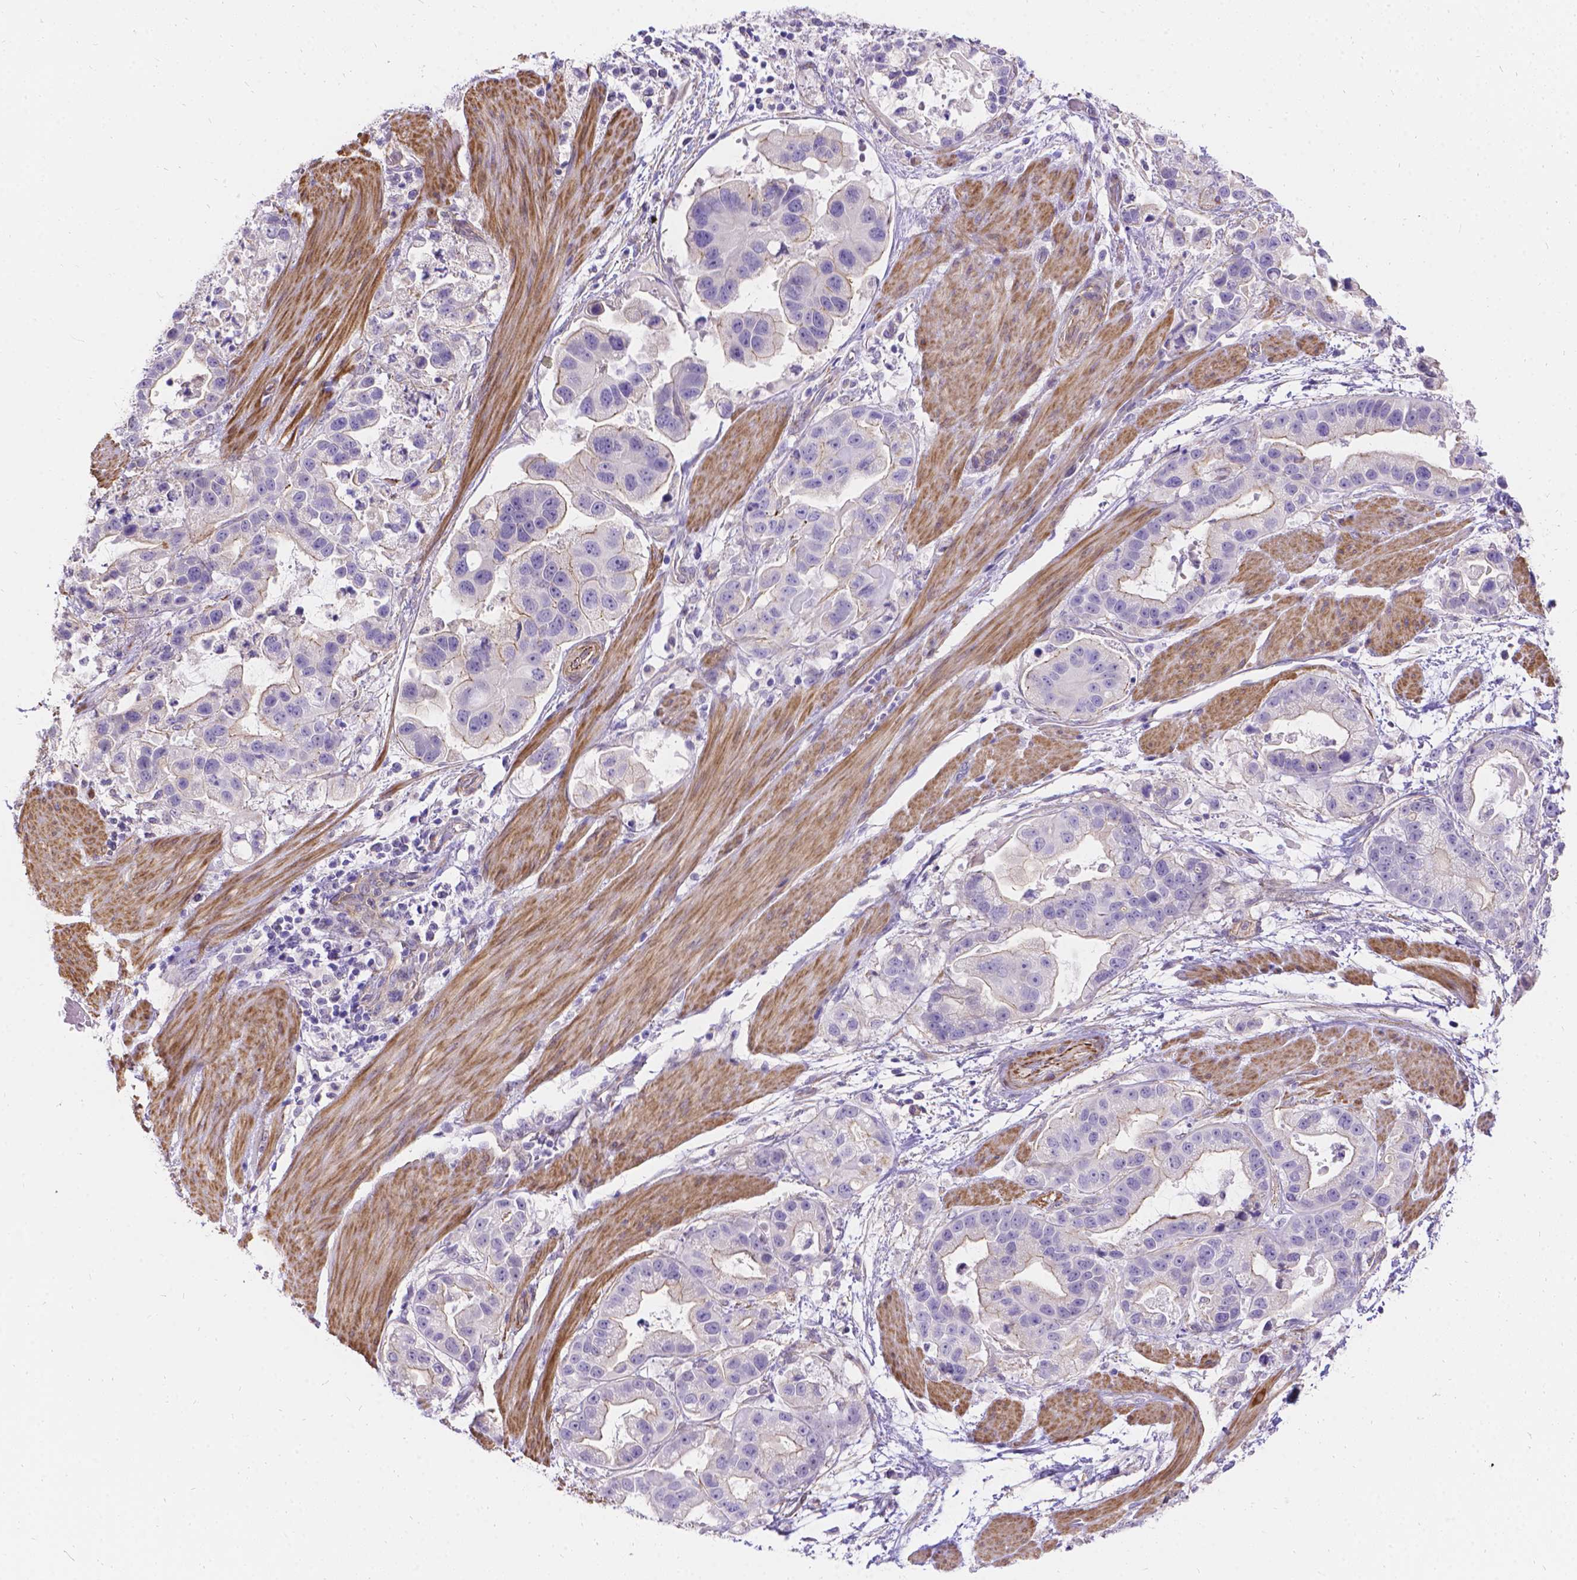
{"staining": {"intensity": "weak", "quantity": "<25%", "location": "cytoplasmic/membranous"}, "tissue": "stomach cancer", "cell_type": "Tumor cells", "image_type": "cancer", "snomed": [{"axis": "morphology", "description": "Adenocarcinoma, NOS"}, {"axis": "topography", "description": "Stomach"}], "caption": "DAB immunohistochemical staining of human stomach adenocarcinoma displays no significant expression in tumor cells.", "gene": "PALS1", "patient": {"sex": "male", "age": 59}}